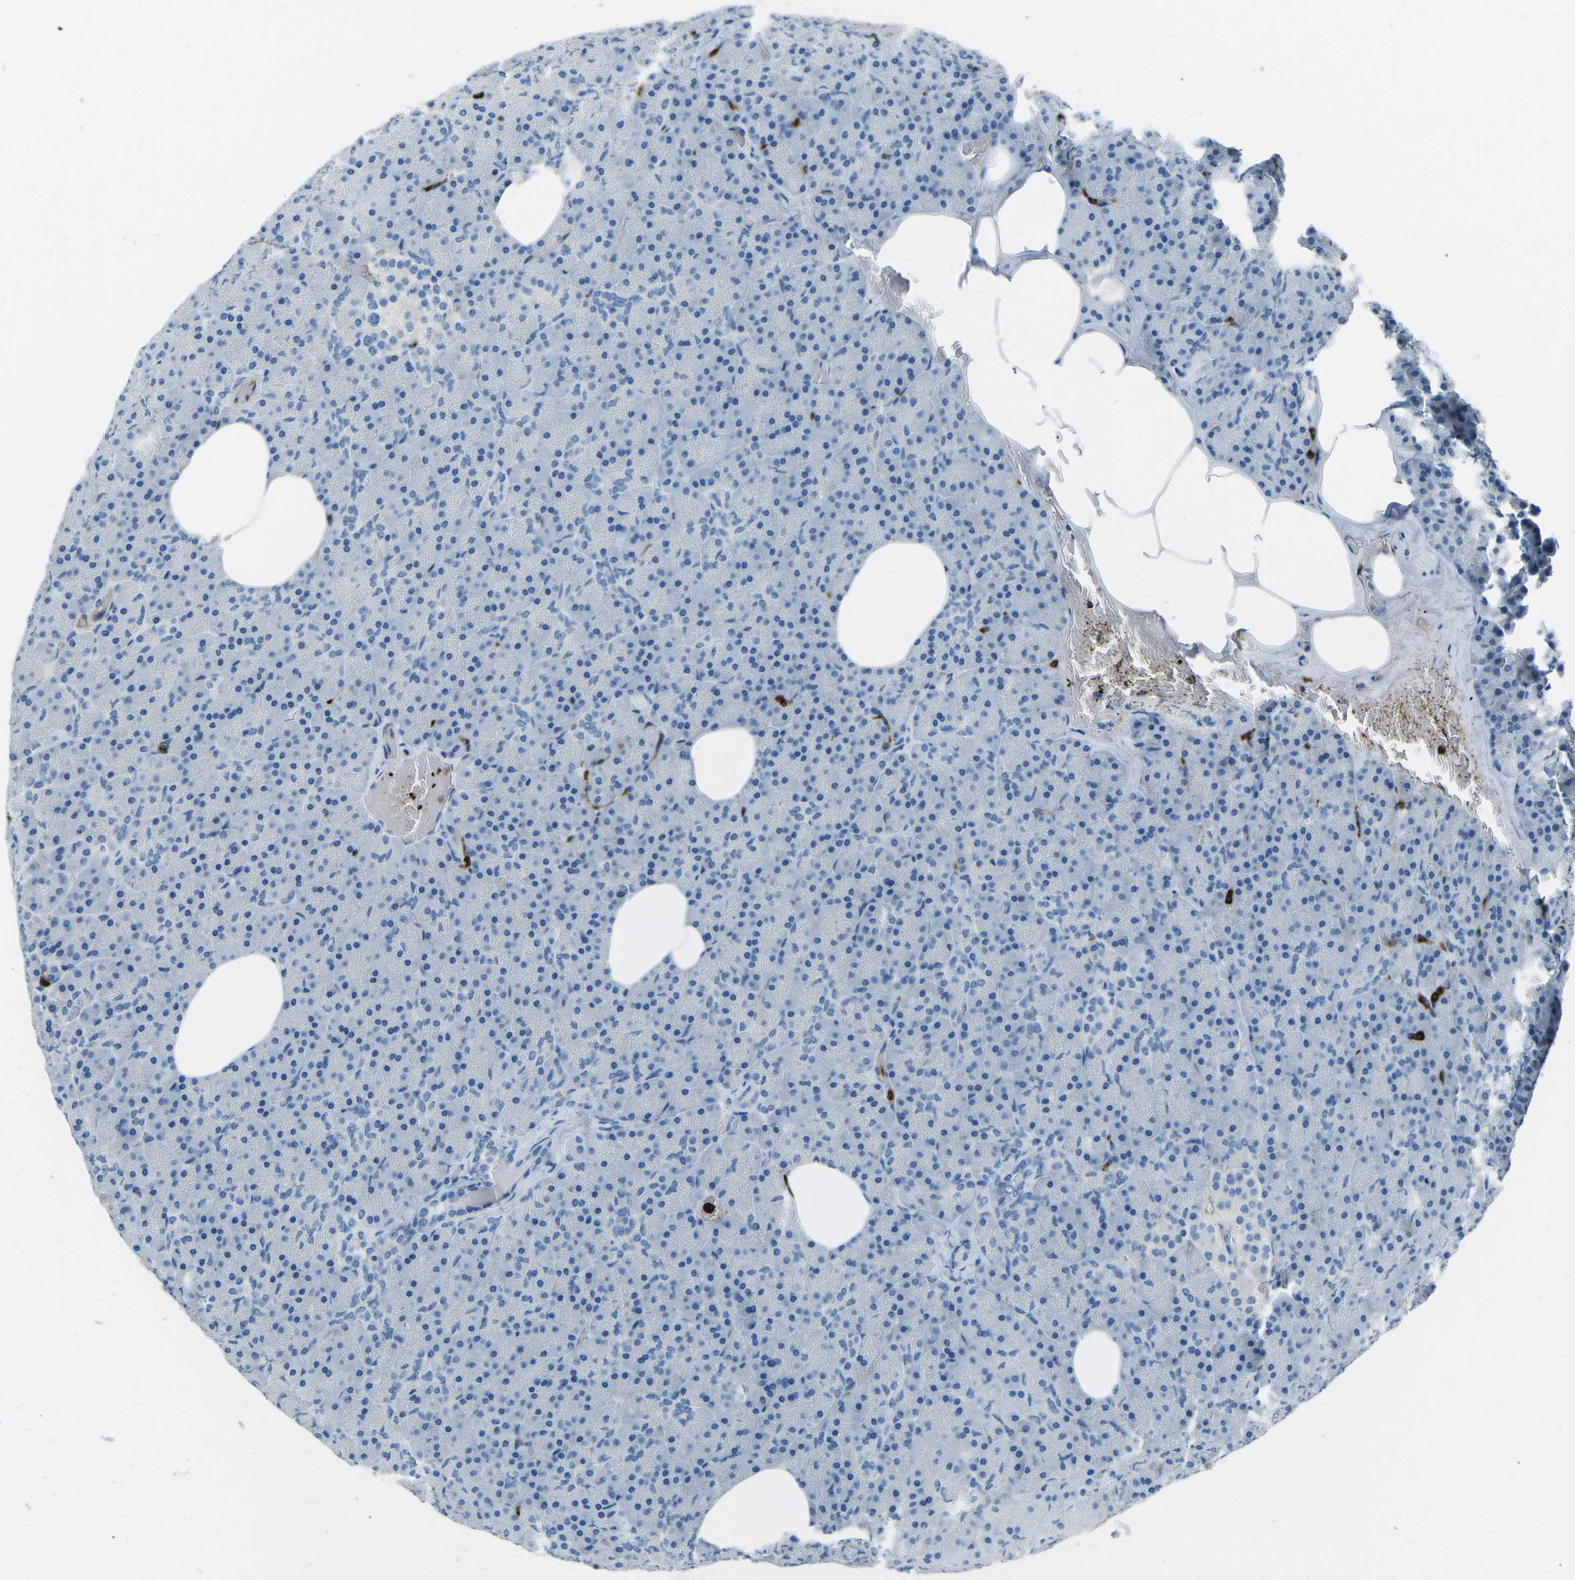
{"staining": {"intensity": "negative", "quantity": "none", "location": "none"}, "tissue": "pancreas", "cell_type": "Exocrine glandular cells", "image_type": "normal", "snomed": [{"axis": "morphology", "description": "Normal tissue, NOS"}, {"axis": "topography", "description": "Pancreas"}], "caption": "Immunohistochemistry (IHC) histopathology image of benign human pancreas stained for a protein (brown), which exhibits no expression in exocrine glandular cells.", "gene": "FCN1", "patient": {"sex": "female", "age": 35}}